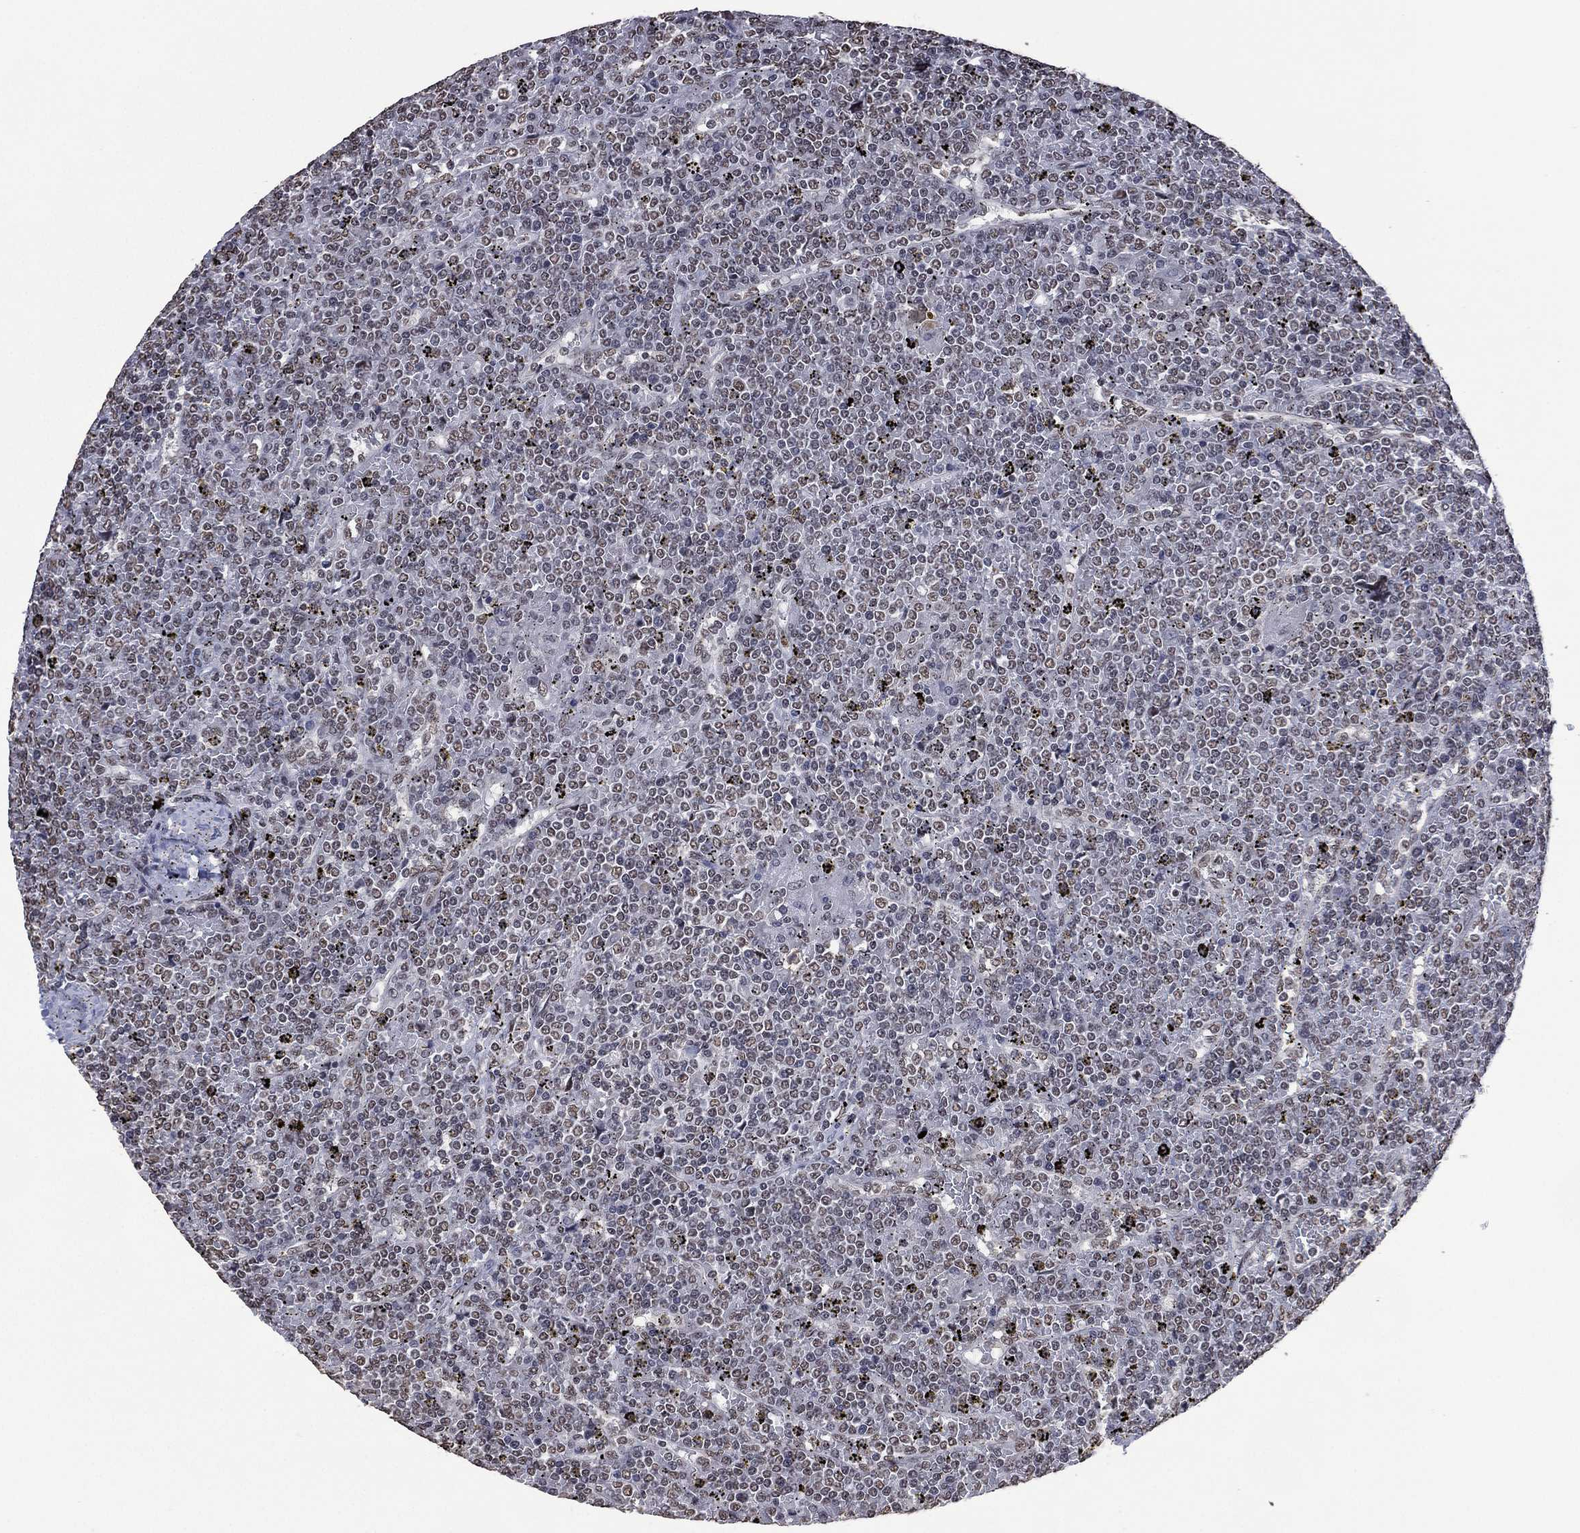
{"staining": {"intensity": "negative", "quantity": "none", "location": "none"}, "tissue": "lymphoma", "cell_type": "Tumor cells", "image_type": "cancer", "snomed": [{"axis": "morphology", "description": "Malignant lymphoma, non-Hodgkin's type, Low grade"}, {"axis": "topography", "description": "Spleen"}], "caption": "Tumor cells are negative for protein expression in human malignant lymphoma, non-Hodgkin's type (low-grade). (DAB (3,3'-diaminobenzidine) immunohistochemistry (IHC) visualized using brightfield microscopy, high magnification).", "gene": "EHMT1", "patient": {"sex": "female", "age": 19}}